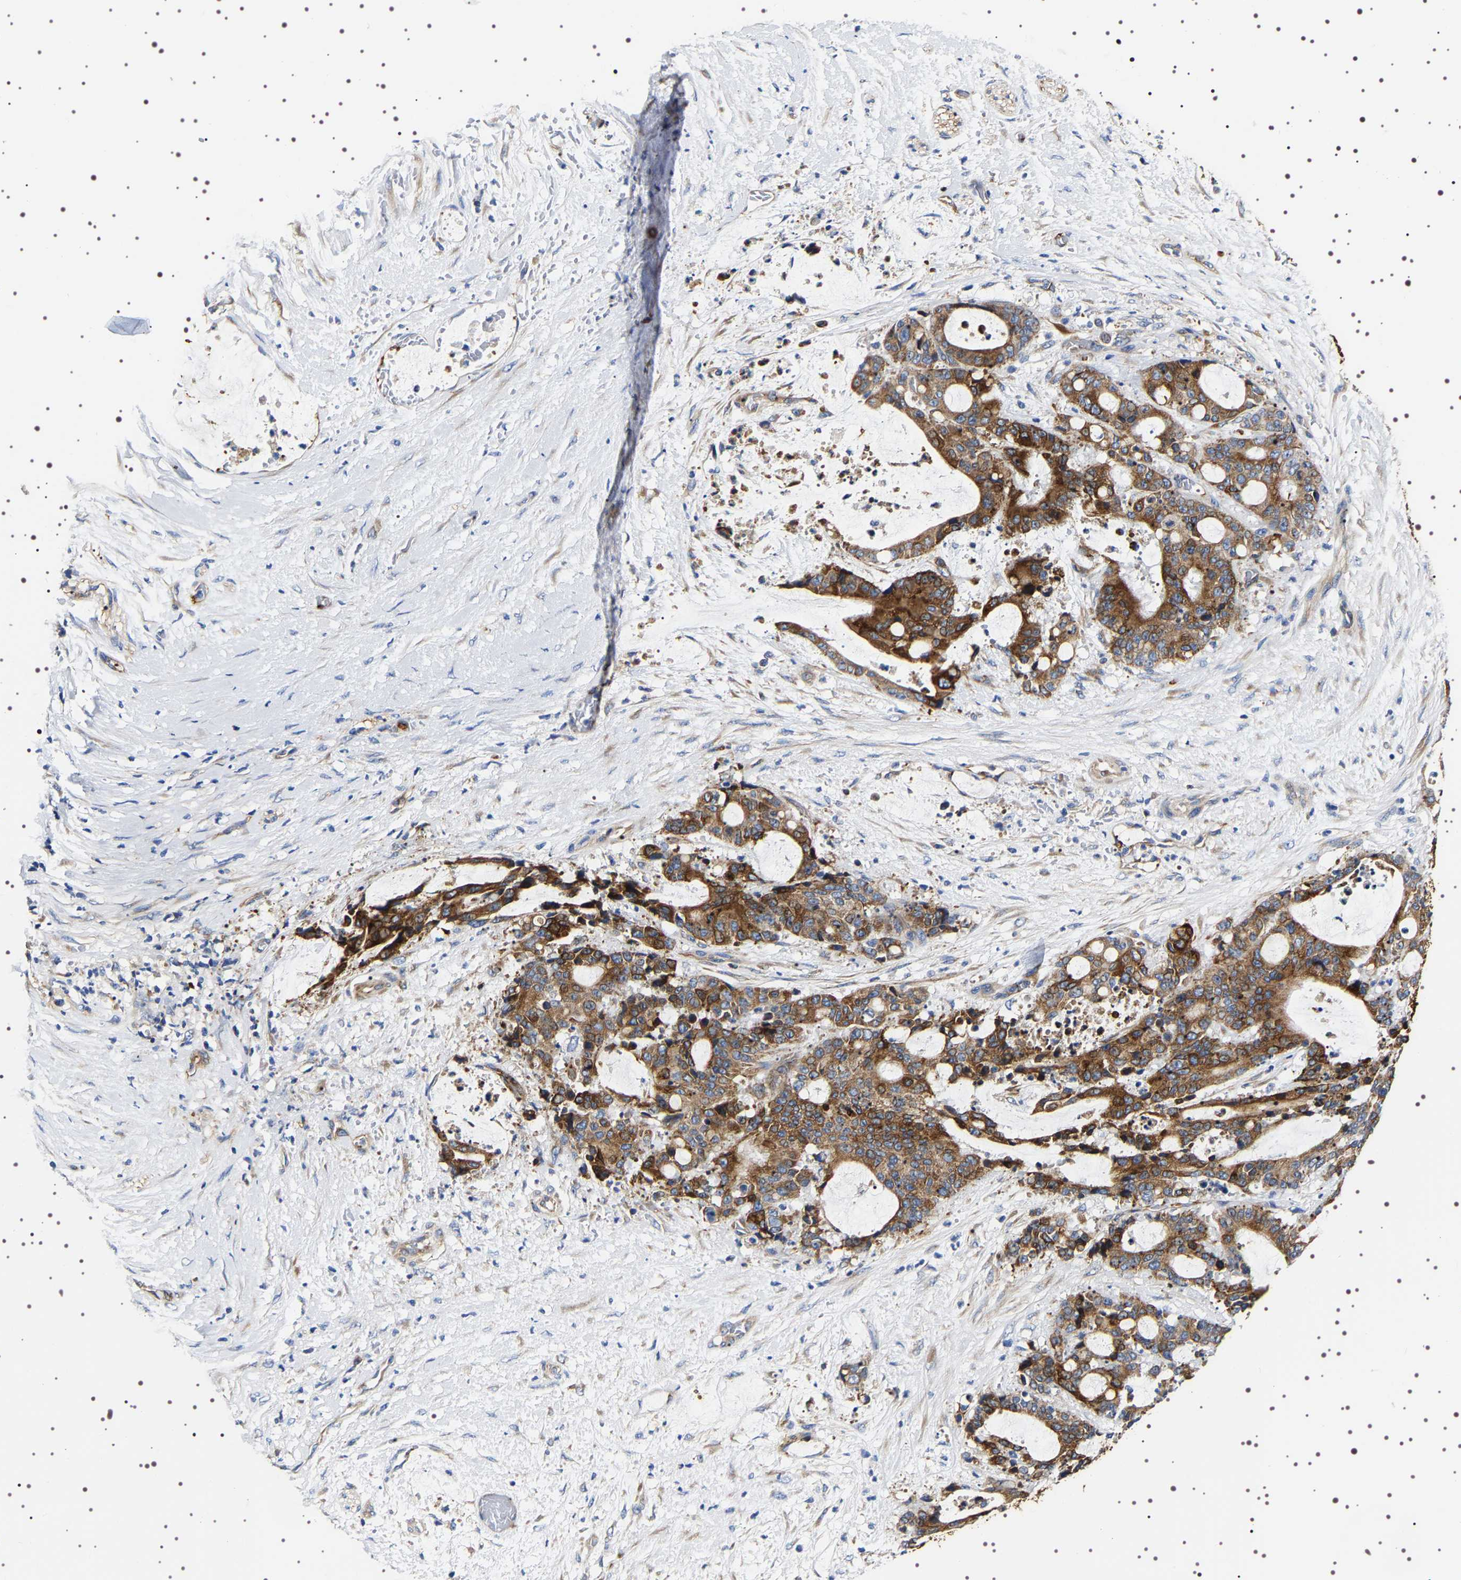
{"staining": {"intensity": "strong", "quantity": ">75%", "location": "cytoplasmic/membranous"}, "tissue": "liver cancer", "cell_type": "Tumor cells", "image_type": "cancer", "snomed": [{"axis": "morphology", "description": "Normal tissue, NOS"}, {"axis": "morphology", "description": "Cholangiocarcinoma"}, {"axis": "topography", "description": "Liver"}, {"axis": "topography", "description": "Peripheral nerve tissue"}], "caption": "A brown stain labels strong cytoplasmic/membranous expression of a protein in human cholangiocarcinoma (liver) tumor cells.", "gene": "SQLE", "patient": {"sex": "female", "age": 73}}